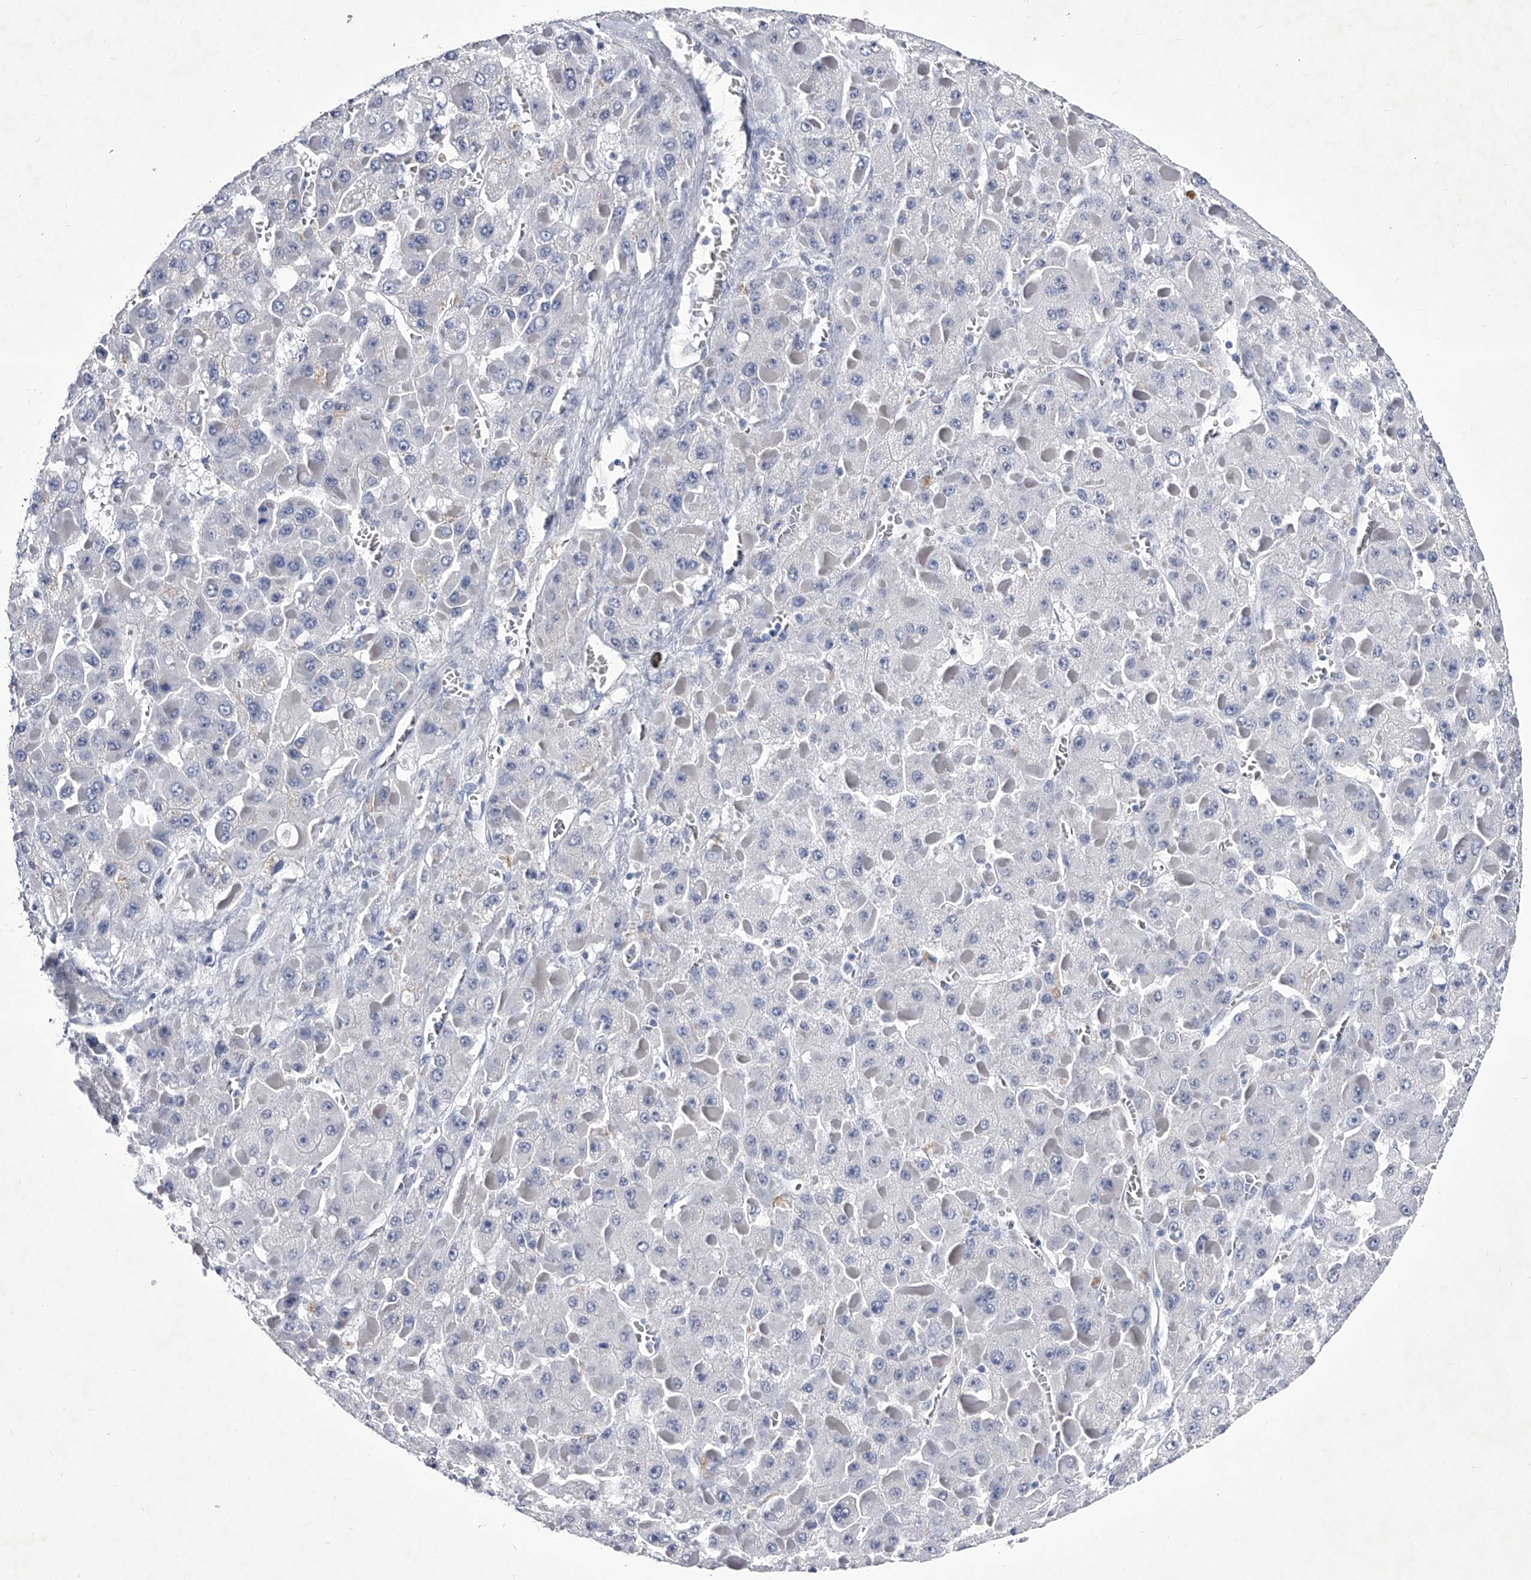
{"staining": {"intensity": "negative", "quantity": "none", "location": "none"}, "tissue": "liver cancer", "cell_type": "Tumor cells", "image_type": "cancer", "snomed": [{"axis": "morphology", "description": "Carcinoma, Hepatocellular, NOS"}, {"axis": "topography", "description": "Liver"}], "caption": "This image is of liver cancer stained with IHC to label a protein in brown with the nuclei are counter-stained blue. There is no staining in tumor cells.", "gene": "CRISP2", "patient": {"sex": "female", "age": 73}}